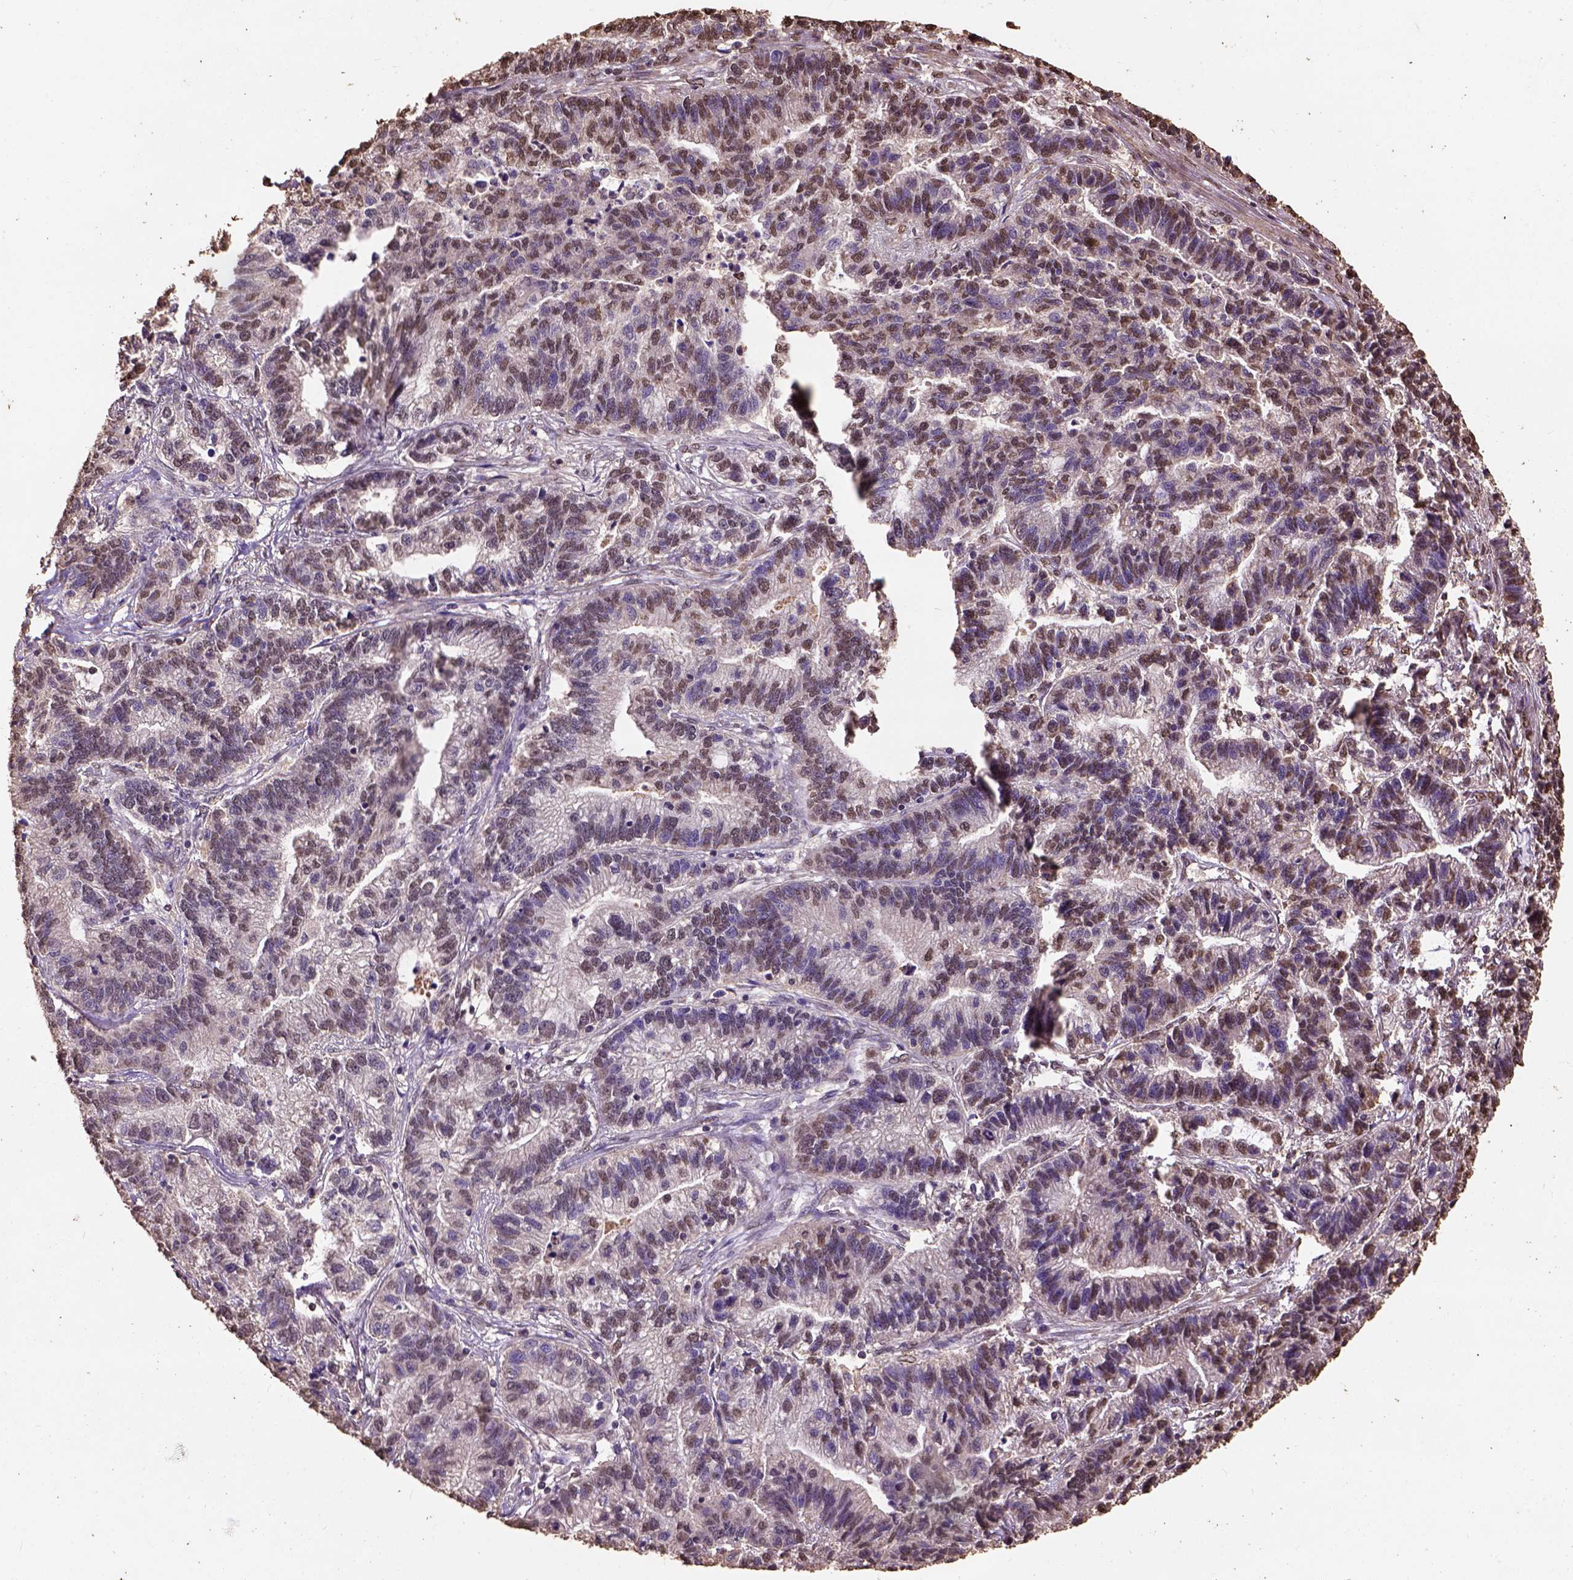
{"staining": {"intensity": "moderate", "quantity": "25%-75%", "location": "nuclear"}, "tissue": "stomach cancer", "cell_type": "Tumor cells", "image_type": "cancer", "snomed": [{"axis": "morphology", "description": "Adenocarcinoma, NOS"}, {"axis": "topography", "description": "Stomach"}], "caption": "IHC staining of stomach cancer (adenocarcinoma), which reveals medium levels of moderate nuclear positivity in about 25%-75% of tumor cells indicating moderate nuclear protein positivity. The staining was performed using DAB (brown) for protein detection and nuclei were counterstained in hematoxylin (blue).", "gene": "CSTF2T", "patient": {"sex": "male", "age": 83}}